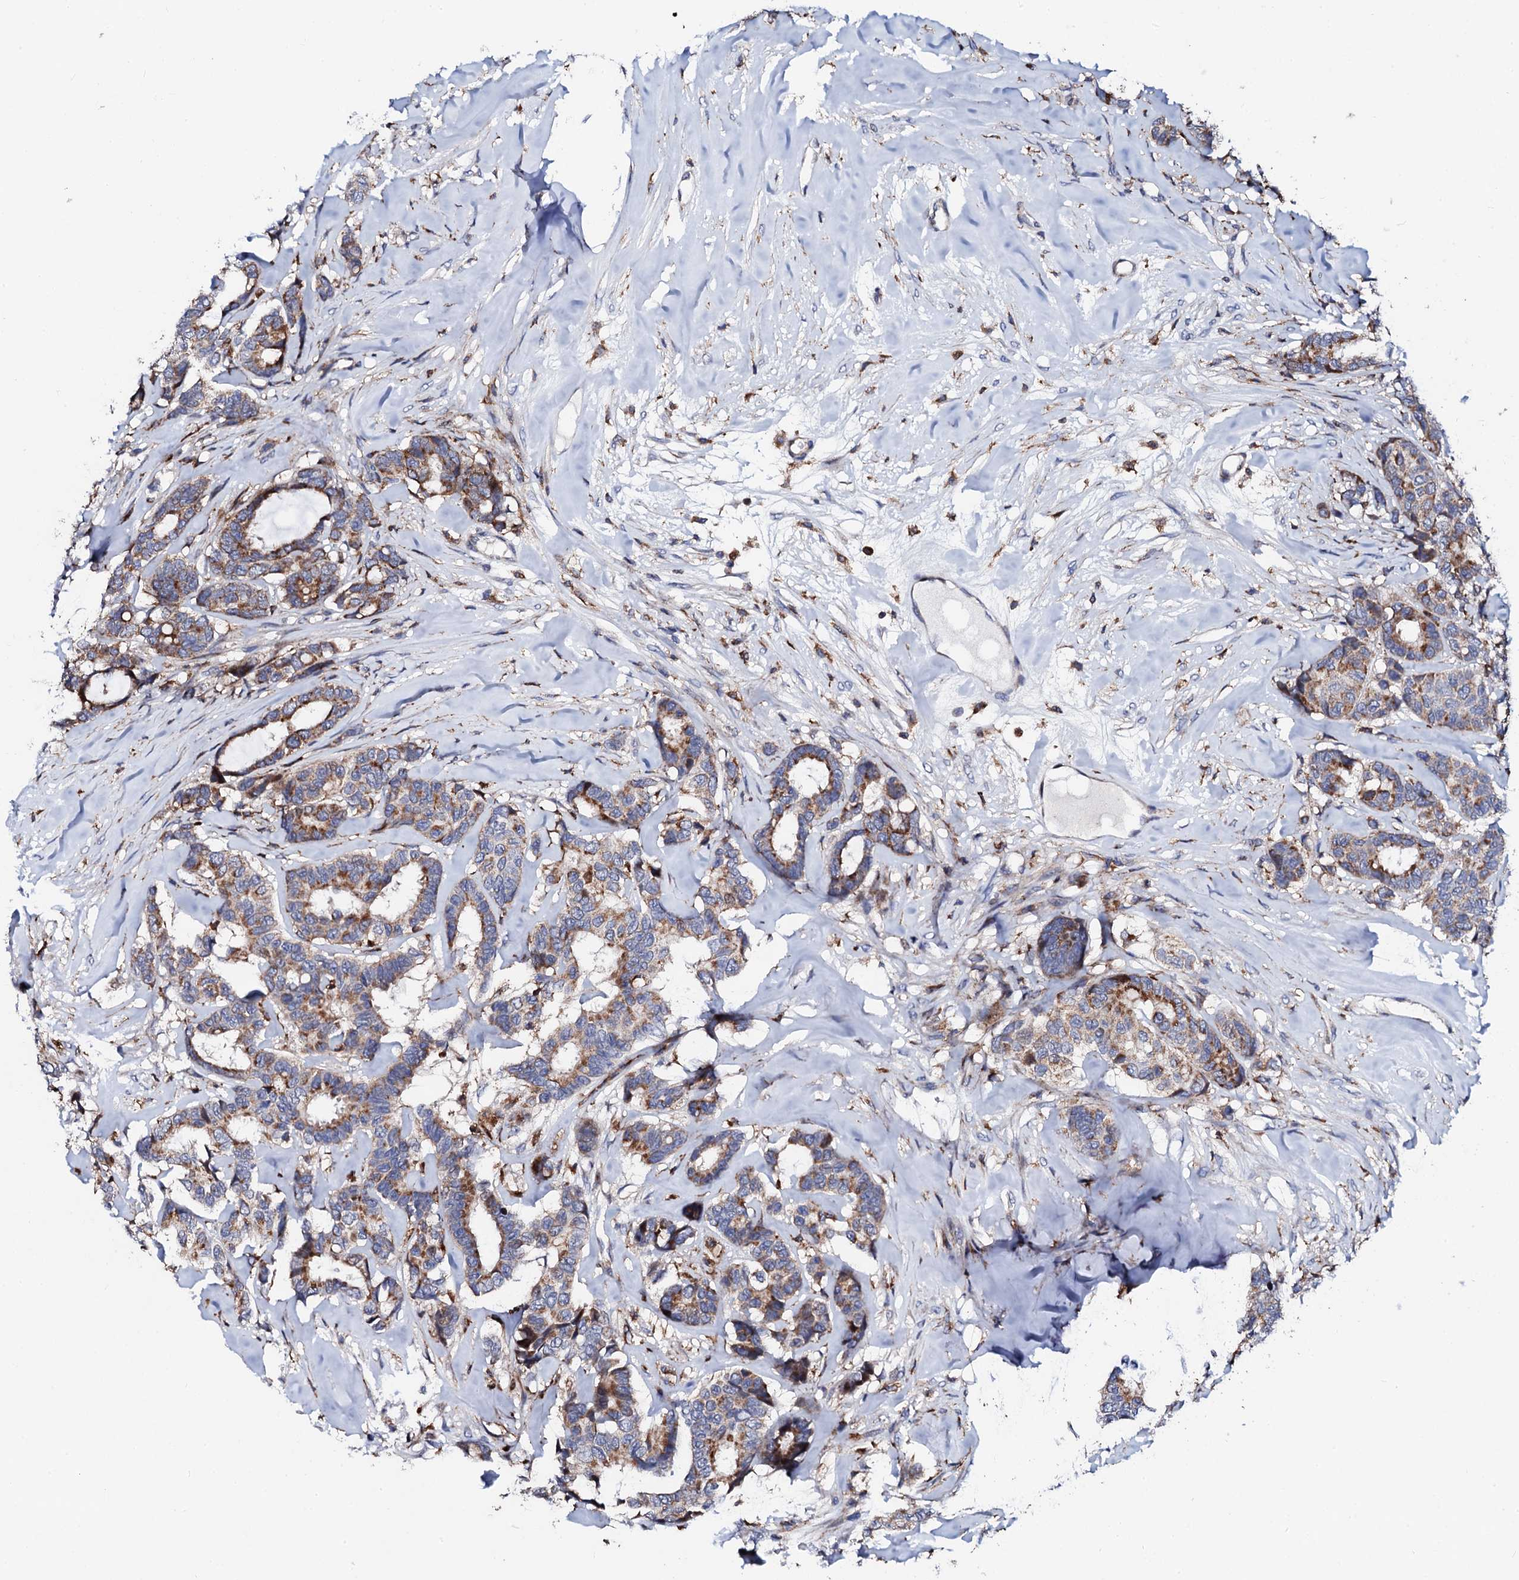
{"staining": {"intensity": "moderate", "quantity": ">75%", "location": "cytoplasmic/membranous"}, "tissue": "breast cancer", "cell_type": "Tumor cells", "image_type": "cancer", "snomed": [{"axis": "morphology", "description": "Duct carcinoma"}, {"axis": "topography", "description": "Breast"}], "caption": "Breast intraductal carcinoma stained with DAB (3,3'-diaminobenzidine) IHC reveals medium levels of moderate cytoplasmic/membranous staining in approximately >75% of tumor cells.", "gene": "TCIRG1", "patient": {"sex": "female", "age": 87}}